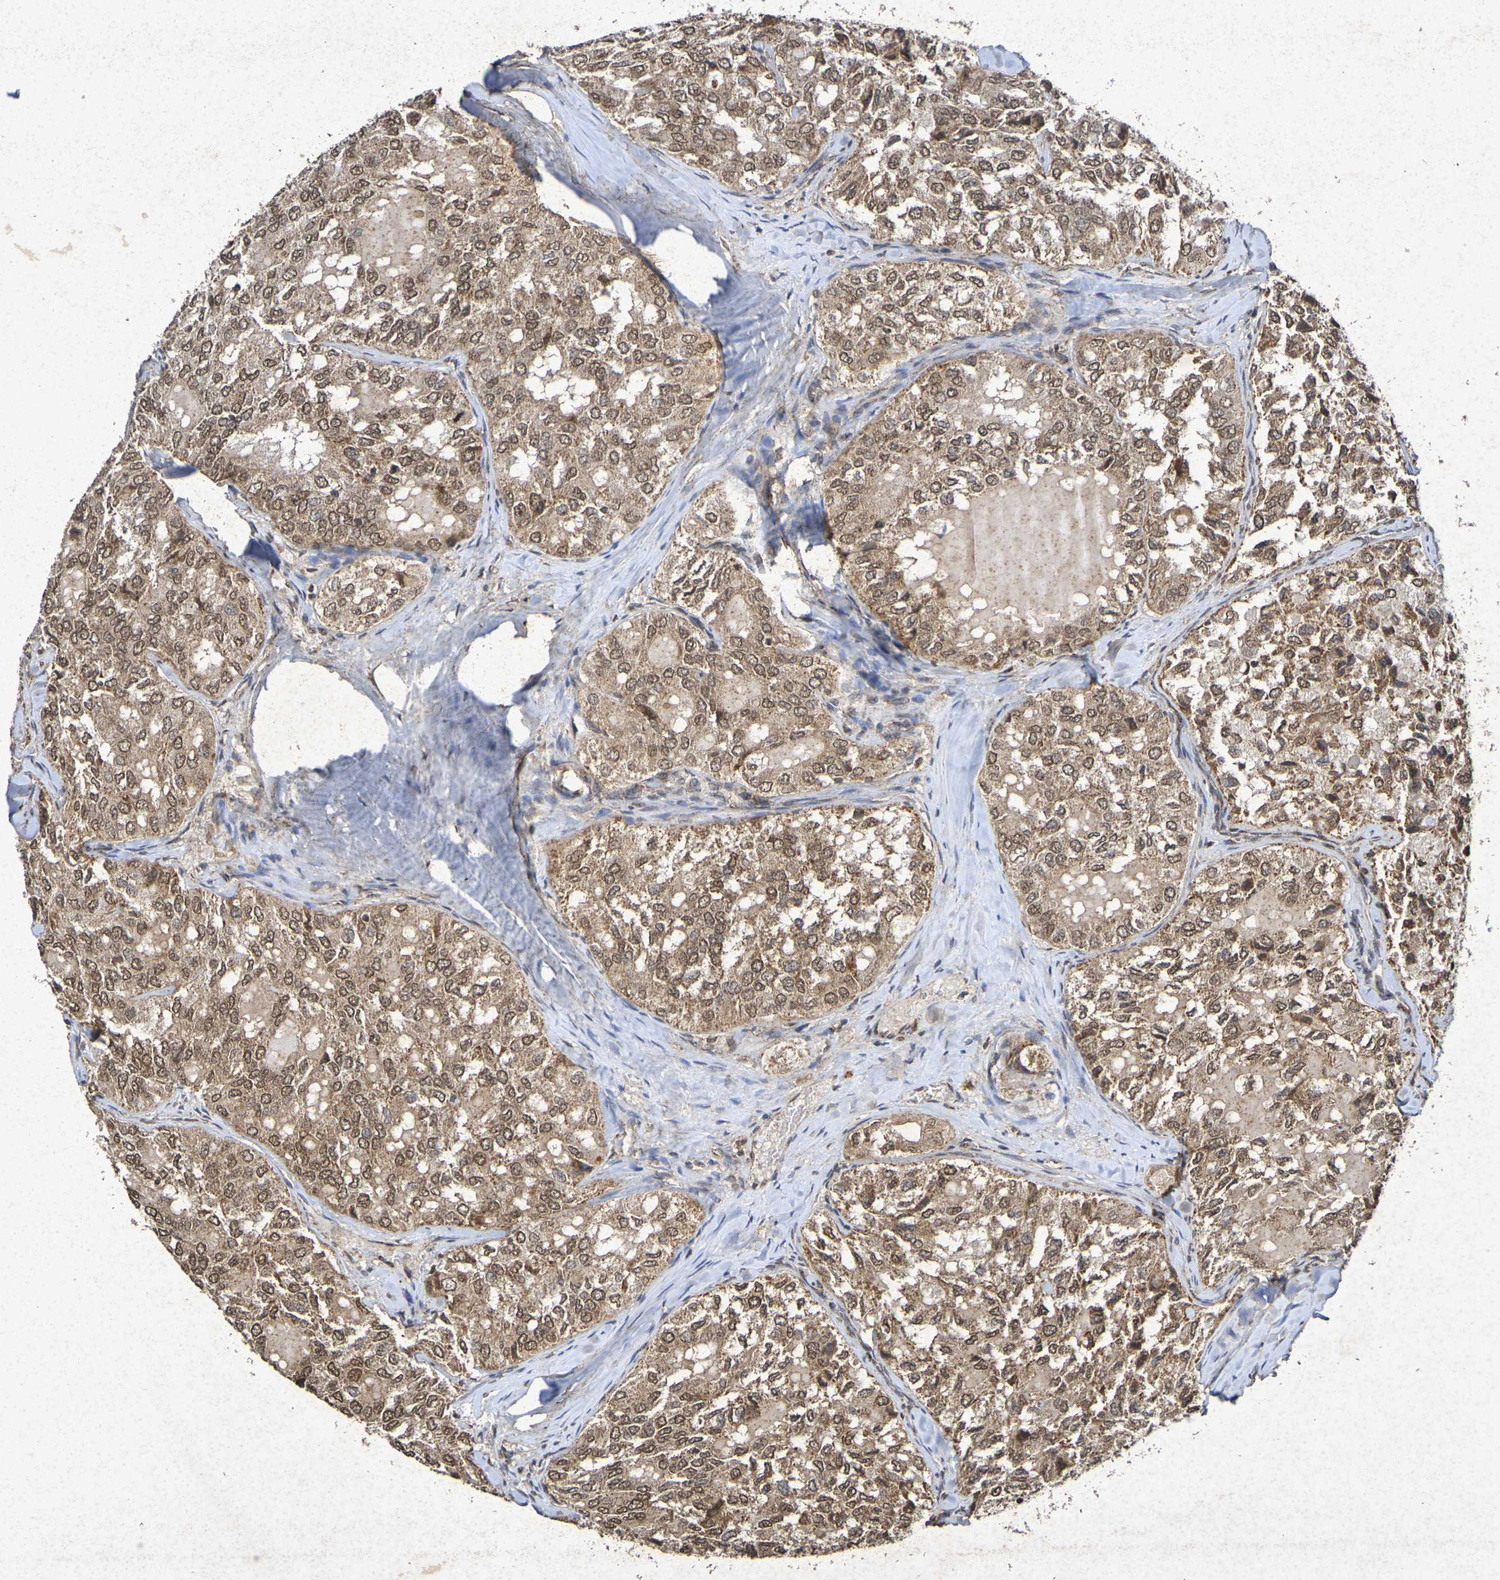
{"staining": {"intensity": "moderate", "quantity": ">75%", "location": "cytoplasmic/membranous,nuclear"}, "tissue": "thyroid cancer", "cell_type": "Tumor cells", "image_type": "cancer", "snomed": [{"axis": "morphology", "description": "Follicular adenoma carcinoma, NOS"}, {"axis": "topography", "description": "Thyroid gland"}], "caption": "Thyroid cancer (follicular adenoma carcinoma) was stained to show a protein in brown. There is medium levels of moderate cytoplasmic/membranous and nuclear expression in approximately >75% of tumor cells. The staining was performed using DAB, with brown indicating positive protein expression. Nuclei are stained blue with hematoxylin.", "gene": "GUCY1A2", "patient": {"sex": "male", "age": 75}}